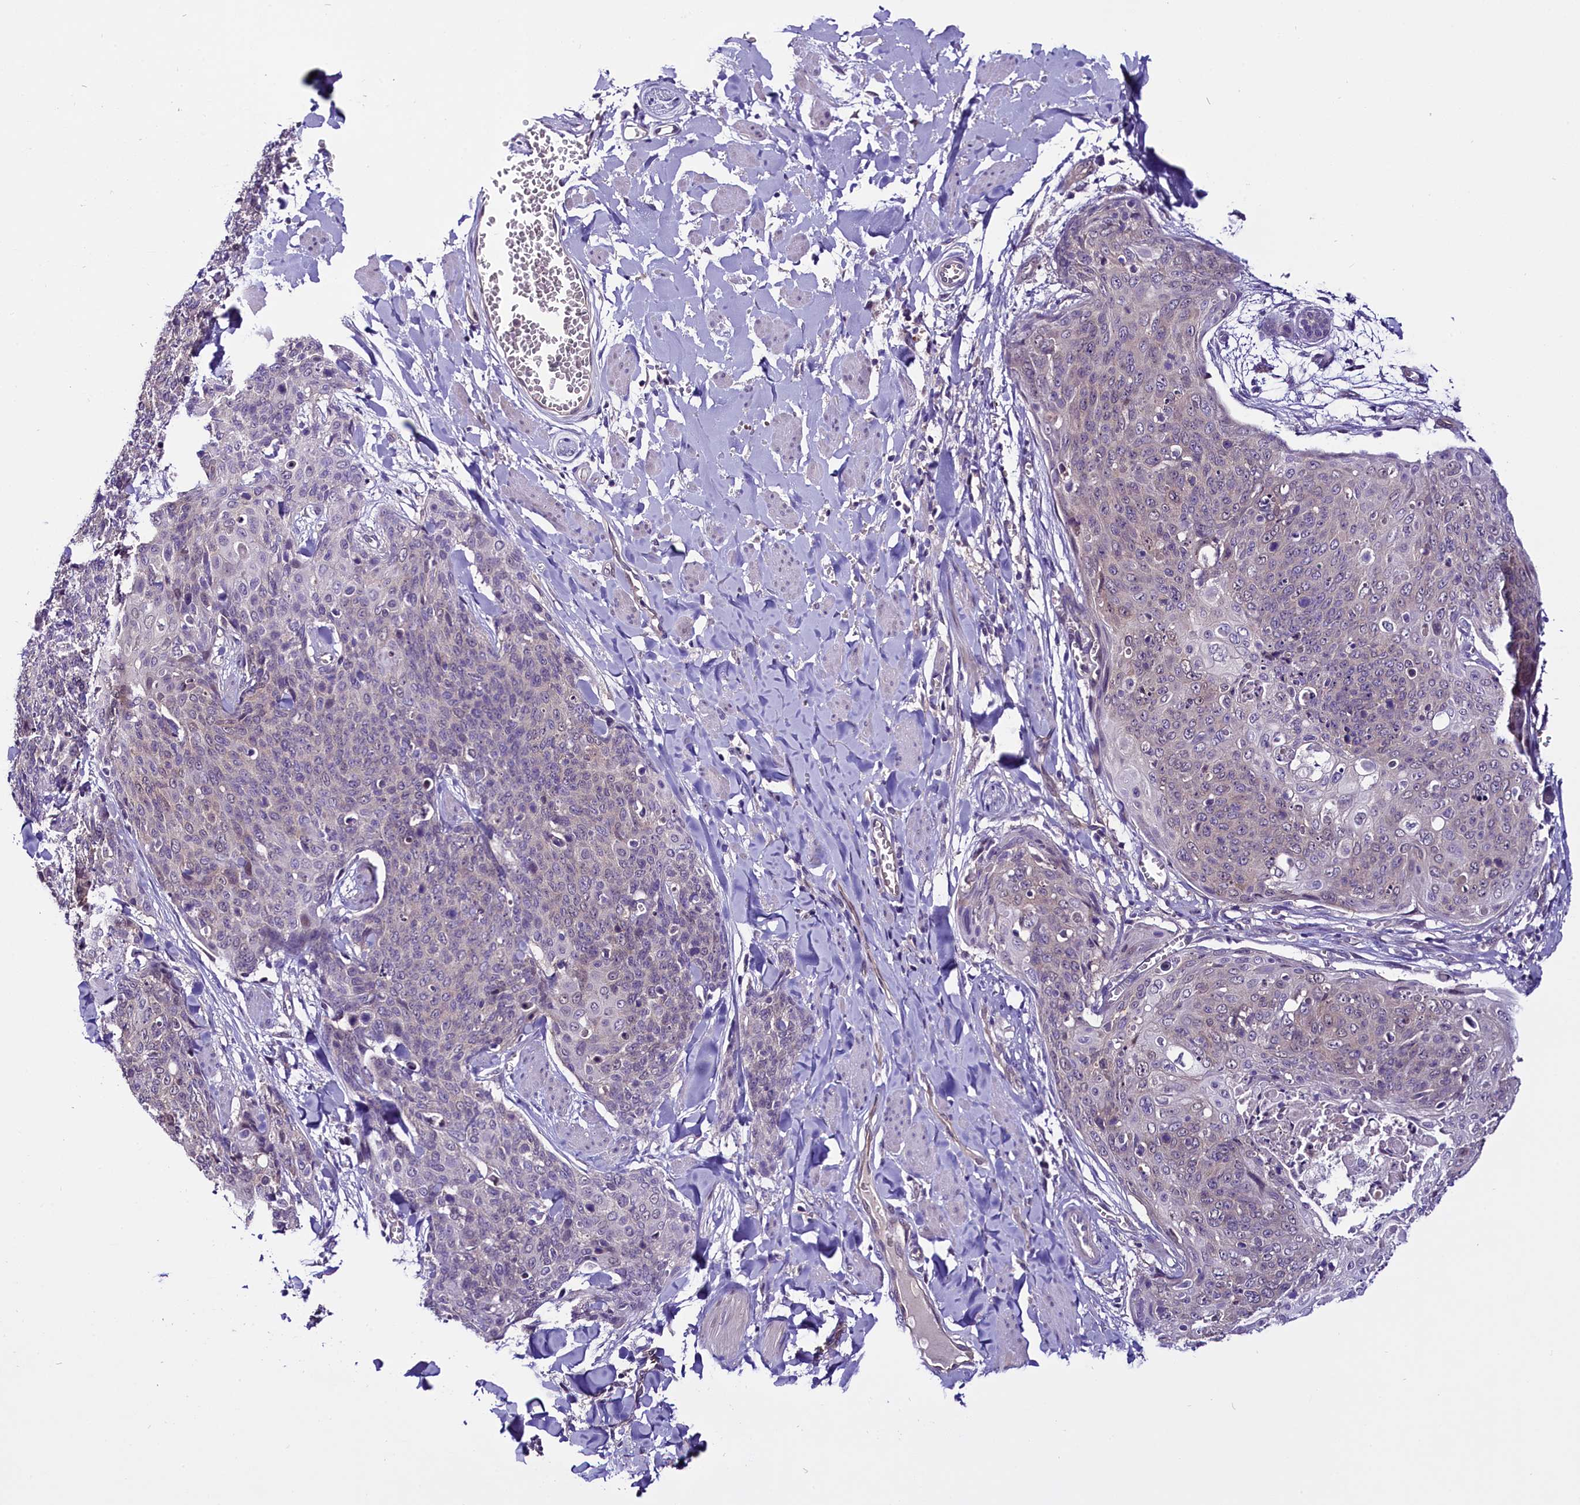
{"staining": {"intensity": "negative", "quantity": "none", "location": "none"}, "tissue": "skin cancer", "cell_type": "Tumor cells", "image_type": "cancer", "snomed": [{"axis": "morphology", "description": "Squamous cell carcinoma, NOS"}, {"axis": "topography", "description": "Skin"}, {"axis": "topography", "description": "Vulva"}], "caption": "The IHC micrograph has no significant staining in tumor cells of skin cancer tissue. (DAB (3,3'-diaminobenzidine) immunohistochemistry with hematoxylin counter stain).", "gene": "C9orf40", "patient": {"sex": "female", "age": 85}}